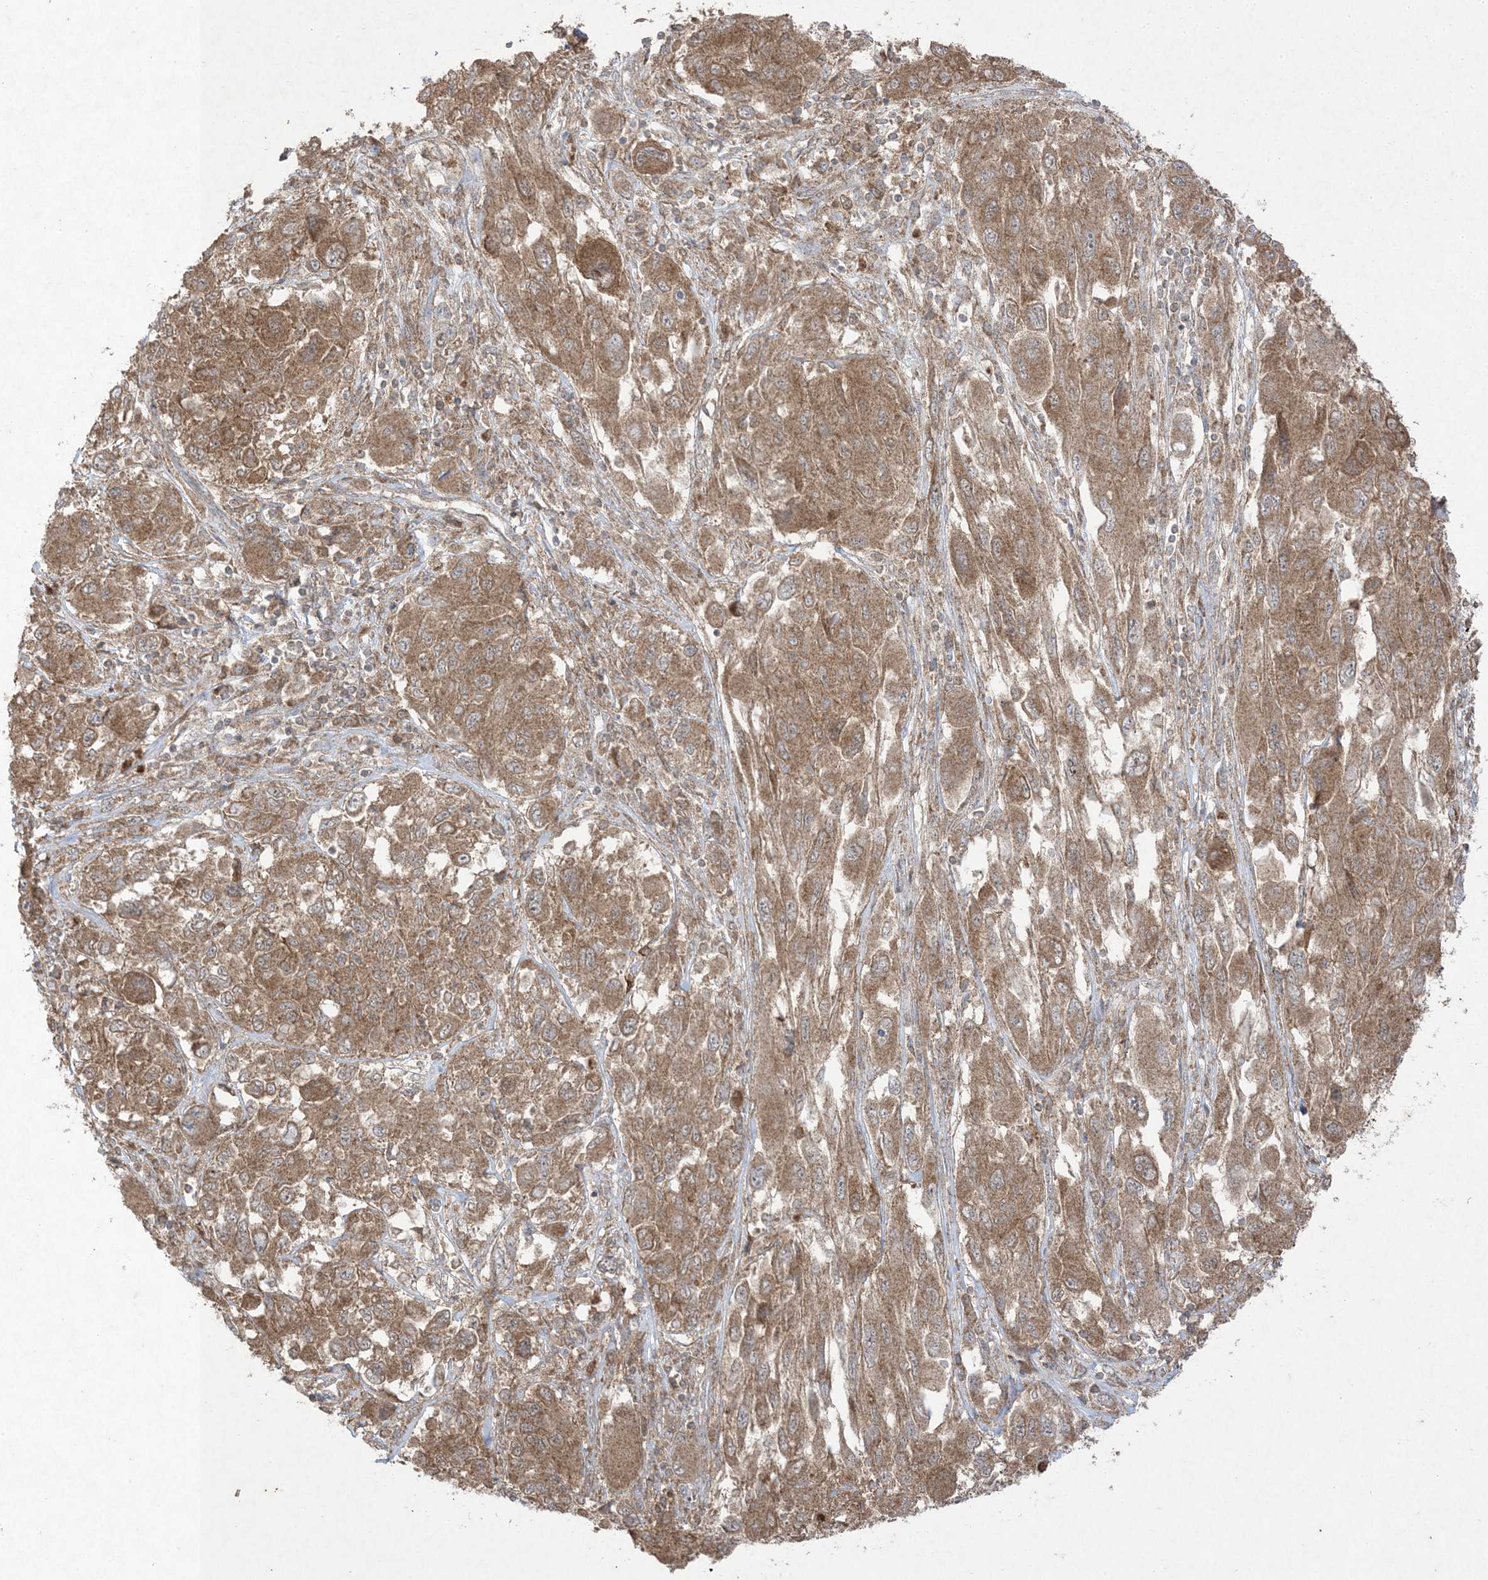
{"staining": {"intensity": "moderate", "quantity": ">75%", "location": "cytoplasmic/membranous"}, "tissue": "melanoma", "cell_type": "Tumor cells", "image_type": "cancer", "snomed": [{"axis": "morphology", "description": "Malignant melanoma, NOS"}, {"axis": "topography", "description": "Skin"}], "caption": "Immunohistochemistry (IHC) image of neoplastic tissue: melanoma stained using IHC demonstrates medium levels of moderate protein expression localized specifically in the cytoplasmic/membranous of tumor cells, appearing as a cytoplasmic/membranous brown color.", "gene": "UBE2C", "patient": {"sex": "female", "age": 91}}